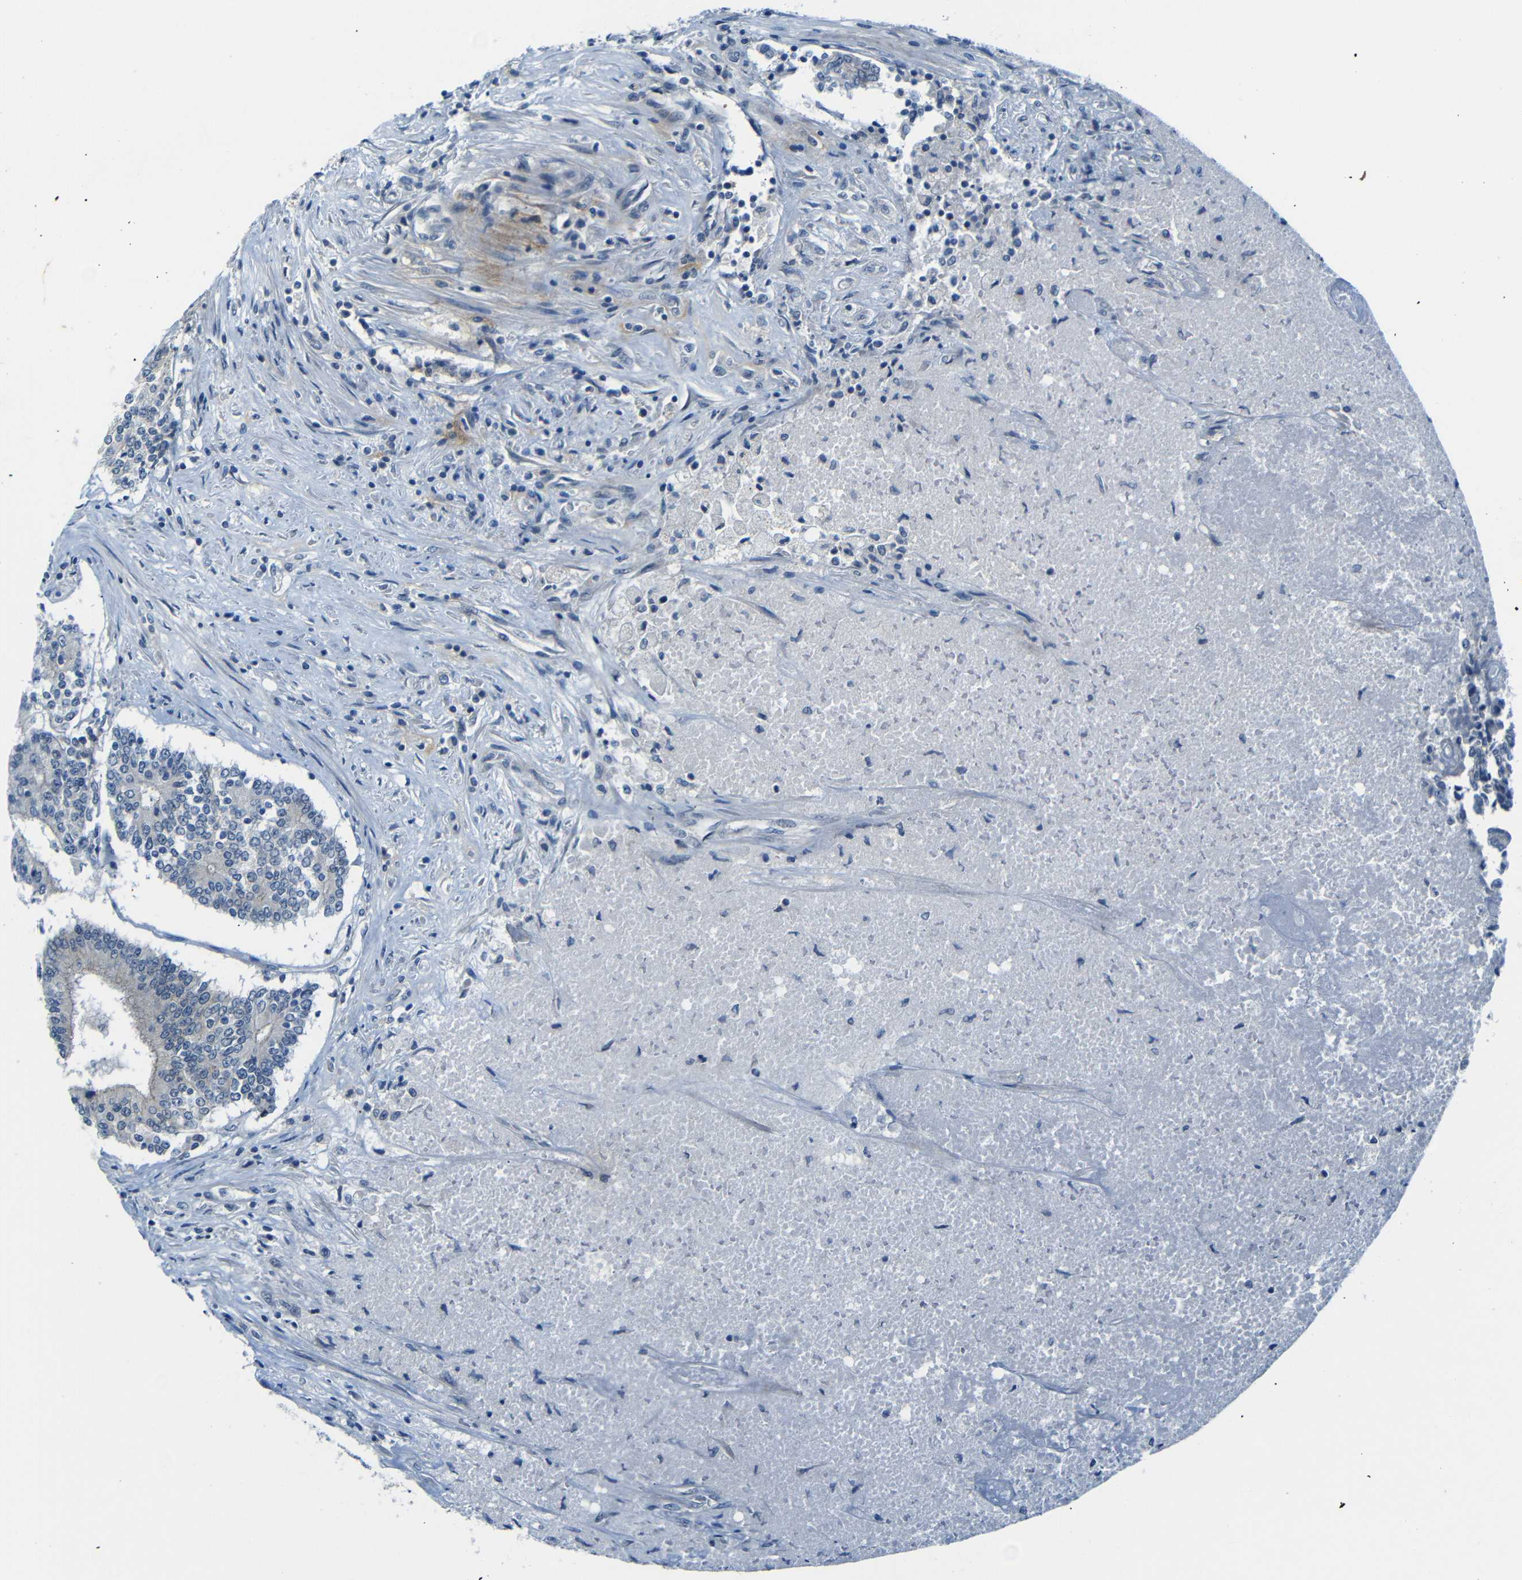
{"staining": {"intensity": "weak", "quantity": ">75%", "location": "cytoplasmic/membranous"}, "tissue": "prostate cancer", "cell_type": "Tumor cells", "image_type": "cancer", "snomed": [{"axis": "morphology", "description": "Normal tissue, NOS"}, {"axis": "morphology", "description": "Adenocarcinoma, High grade"}, {"axis": "topography", "description": "Prostate"}, {"axis": "topography", "description": "Seminal veicle"}], "caption": "A high-resolution image shows immunohistochemistry (IHC) staining of adenocarcinoma (high-grade) (prostate), which shows weak cytoplasmic/membranous staining in about >75% of tumor cells. The staining was performed using DAB, with brown indicating positive protein expression. Nuclei are stained blue with hematoxylin.", "gene": "ANK3", "patient": {"sex": "male", "age": 55}}